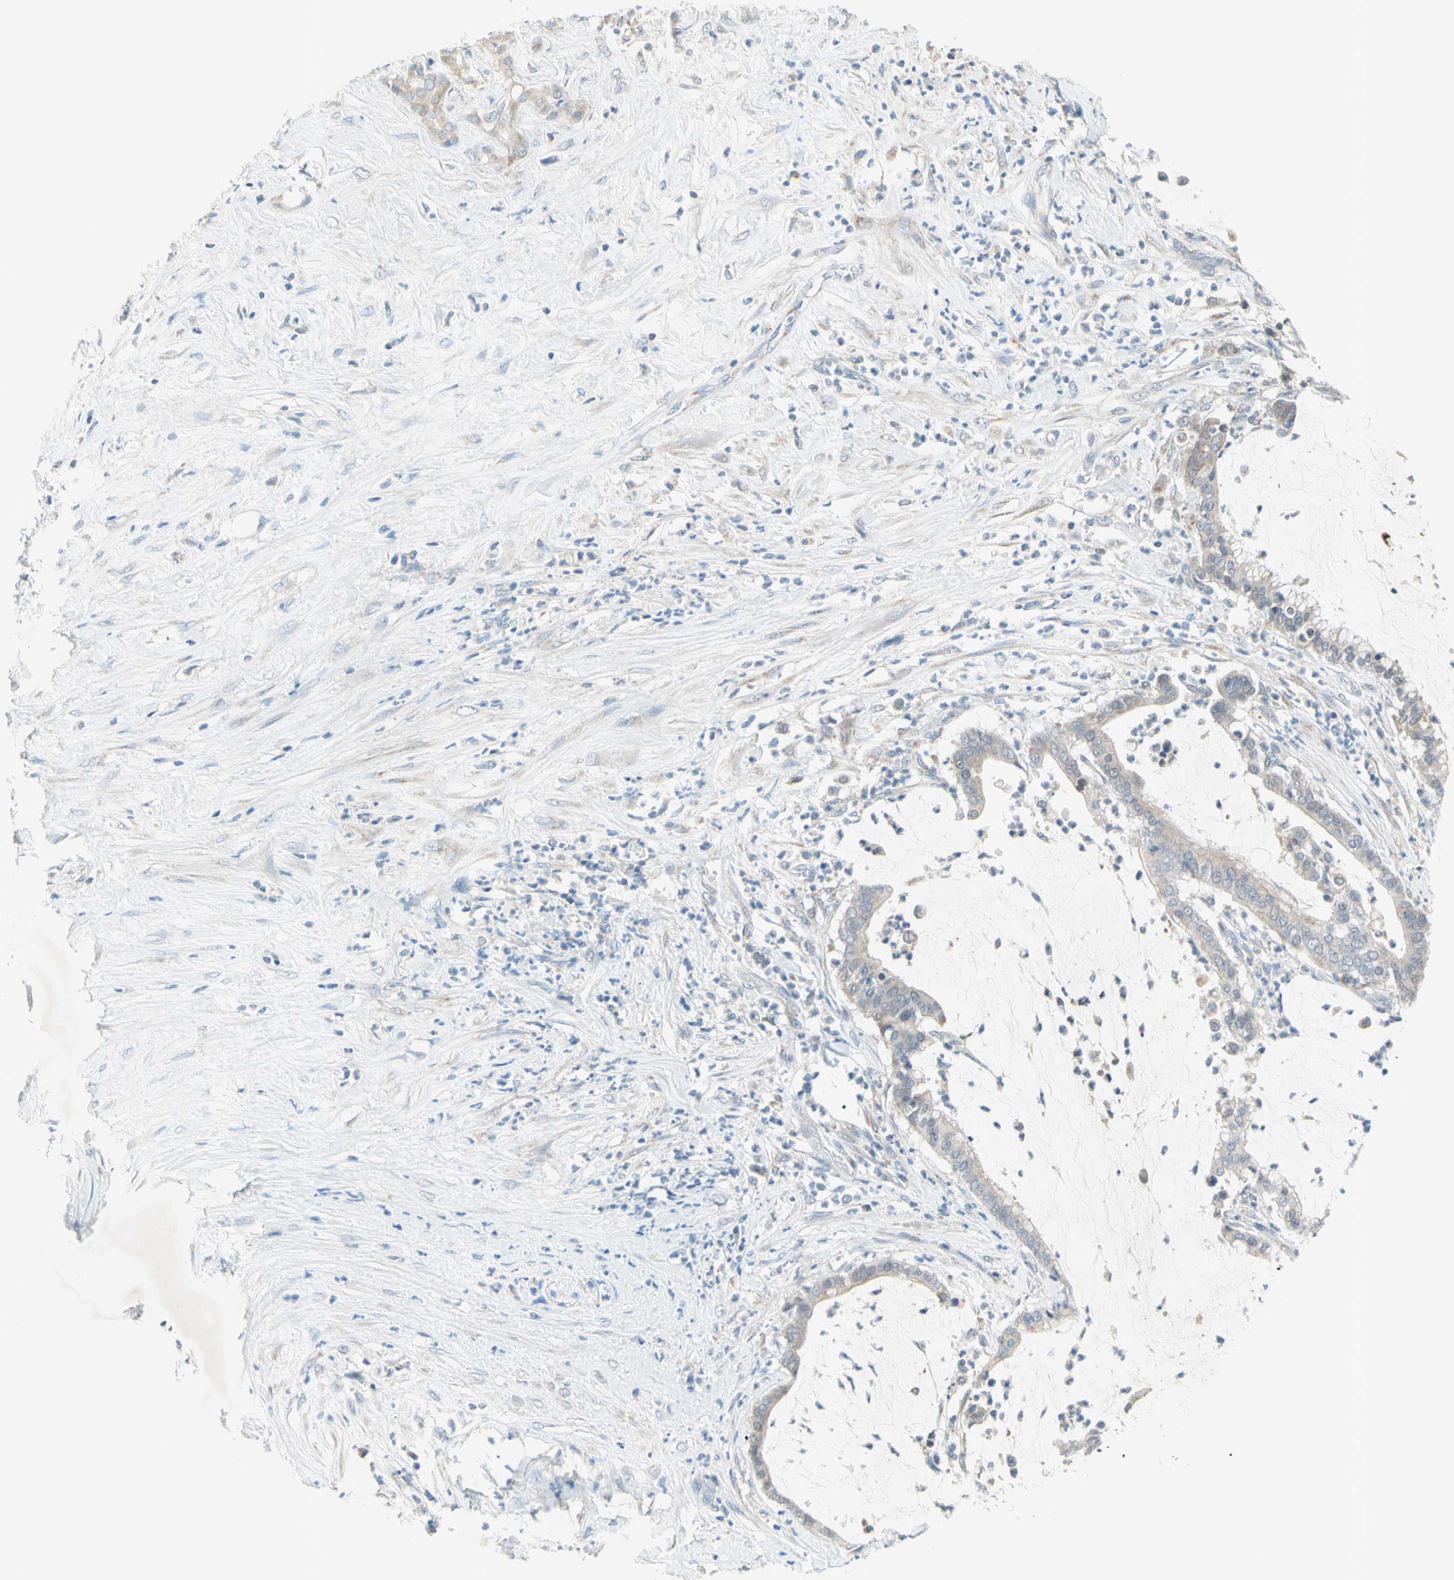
{"staining": {"intensity": "weak", "quantity": "25%-75%", "location": "cytoplasmic/membranous"}, "tissue": "pancreatic cancer", "cell_type": "Tumor cells", "image_type": "cancer", "snomed": [{"axis": "morphology", "description": "Adenocarcinoma, NOS"}, {"axis": "topography", "description": "Pancreas"}], "caption": "Adenocarcinoma (pancreatic) was stained to show a protein in brown. There is low levels of weak cytoplasmic/membranous staining in approximately 25%-75% of tumor cells. (DAB IHC with brightfield microscopy, high magnification).", "gene": "MFF", "patient": {"sex": "male", "age": 41}}